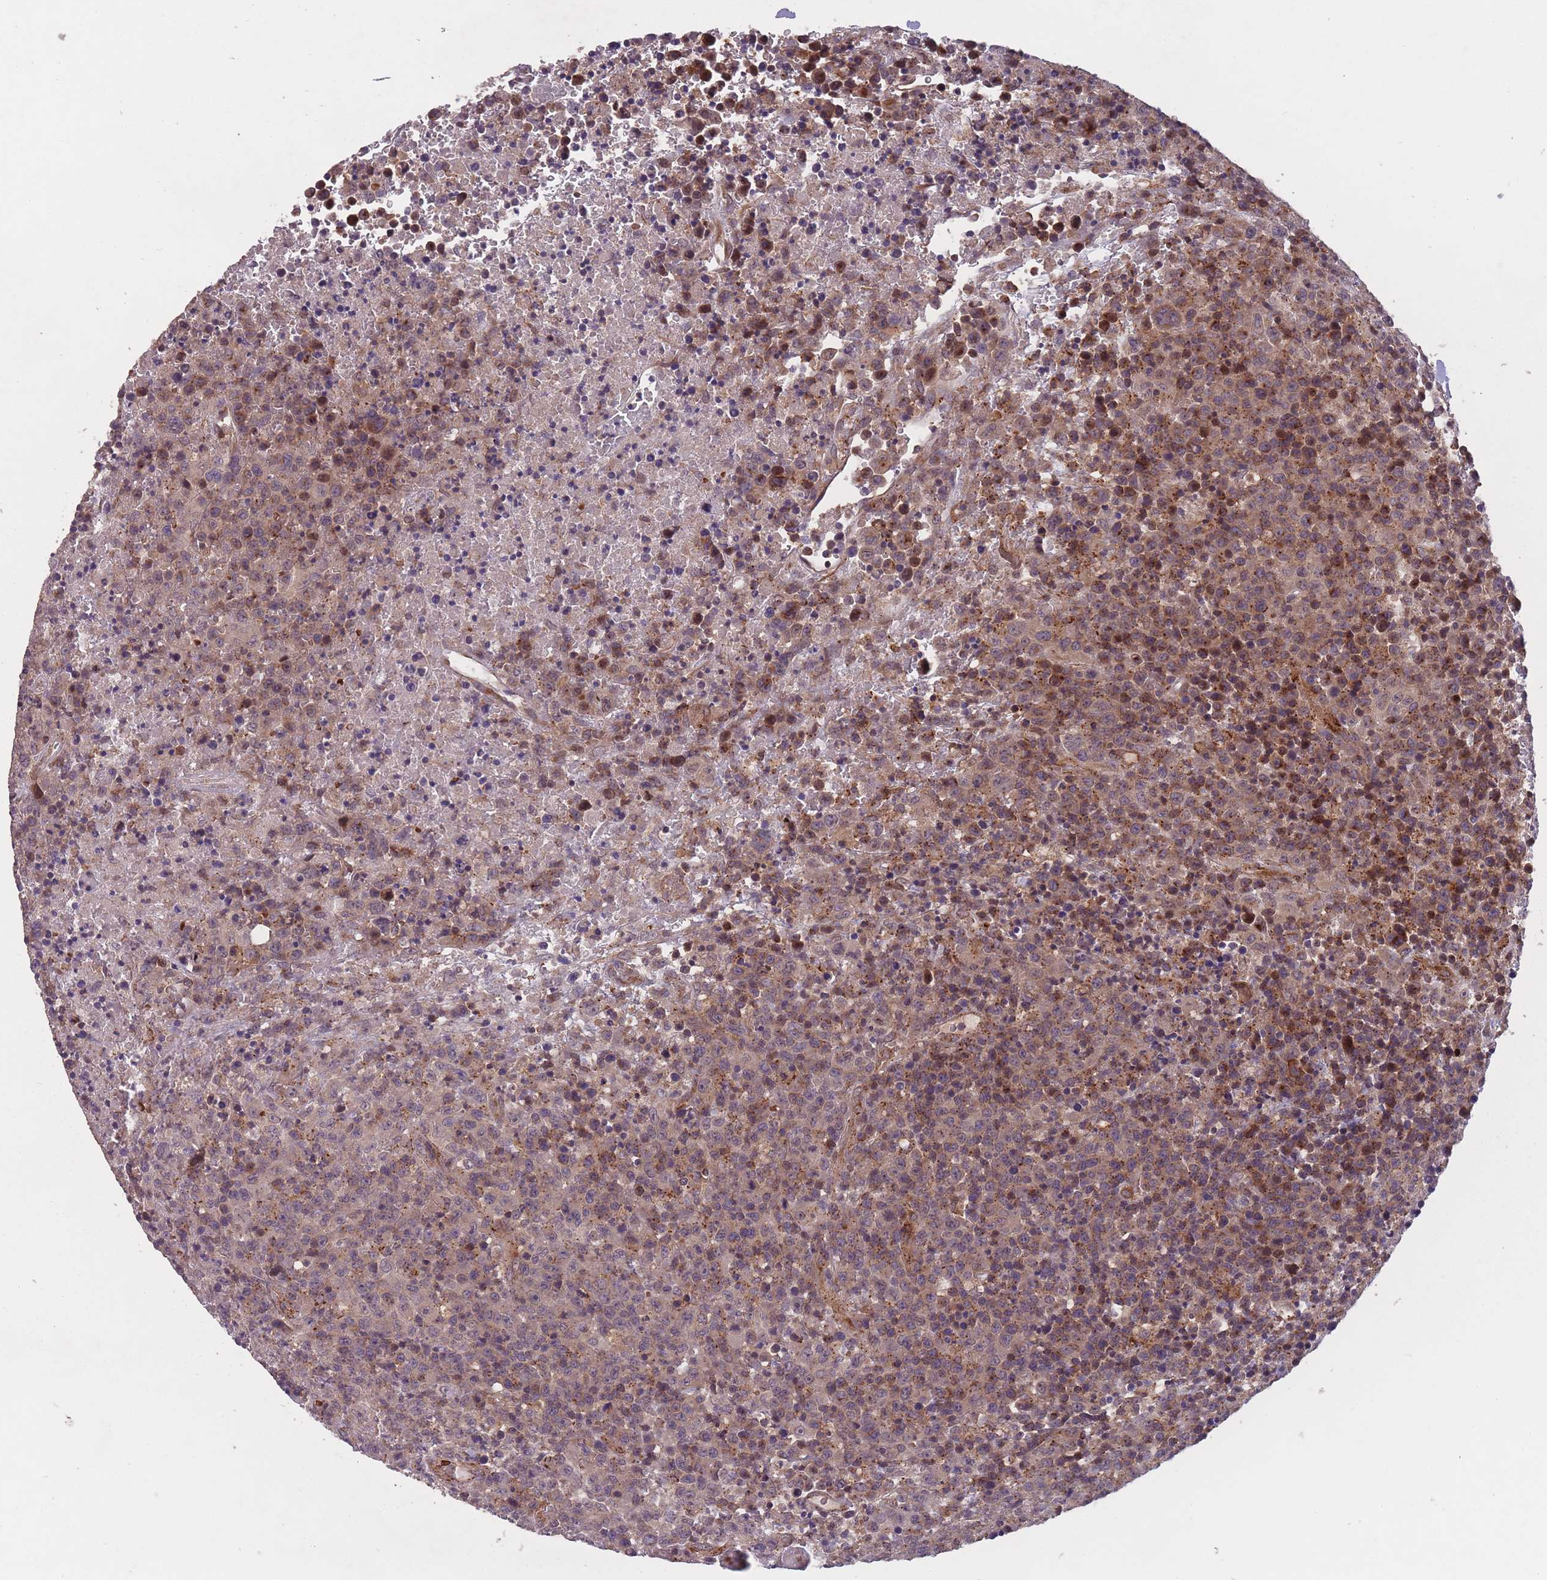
{"staining": {"intensity": "moderate", "quantity": "25%-75%", "location": "cytoplasmic/membranous,nuclear"}, "tissue": "lymphoma", "cell_type": "Tumor cells", "image_type": "cancer", "snomed": [{"axis": "morphology", "description": "Malignant lymphoma, non-Hodgkin's type, High grade"}, {"axis": "topography", "description": "Lymph node"}], "caption": "Approximately 25%-75% of tumor cells in human lymphoma reveal moderate cytoplasmic/membranous and nuclear protein expression as visualized by brown immunohistochemical staining.", "gene": "SECTM1", "patient": {"sex": "male", "age": 16}}